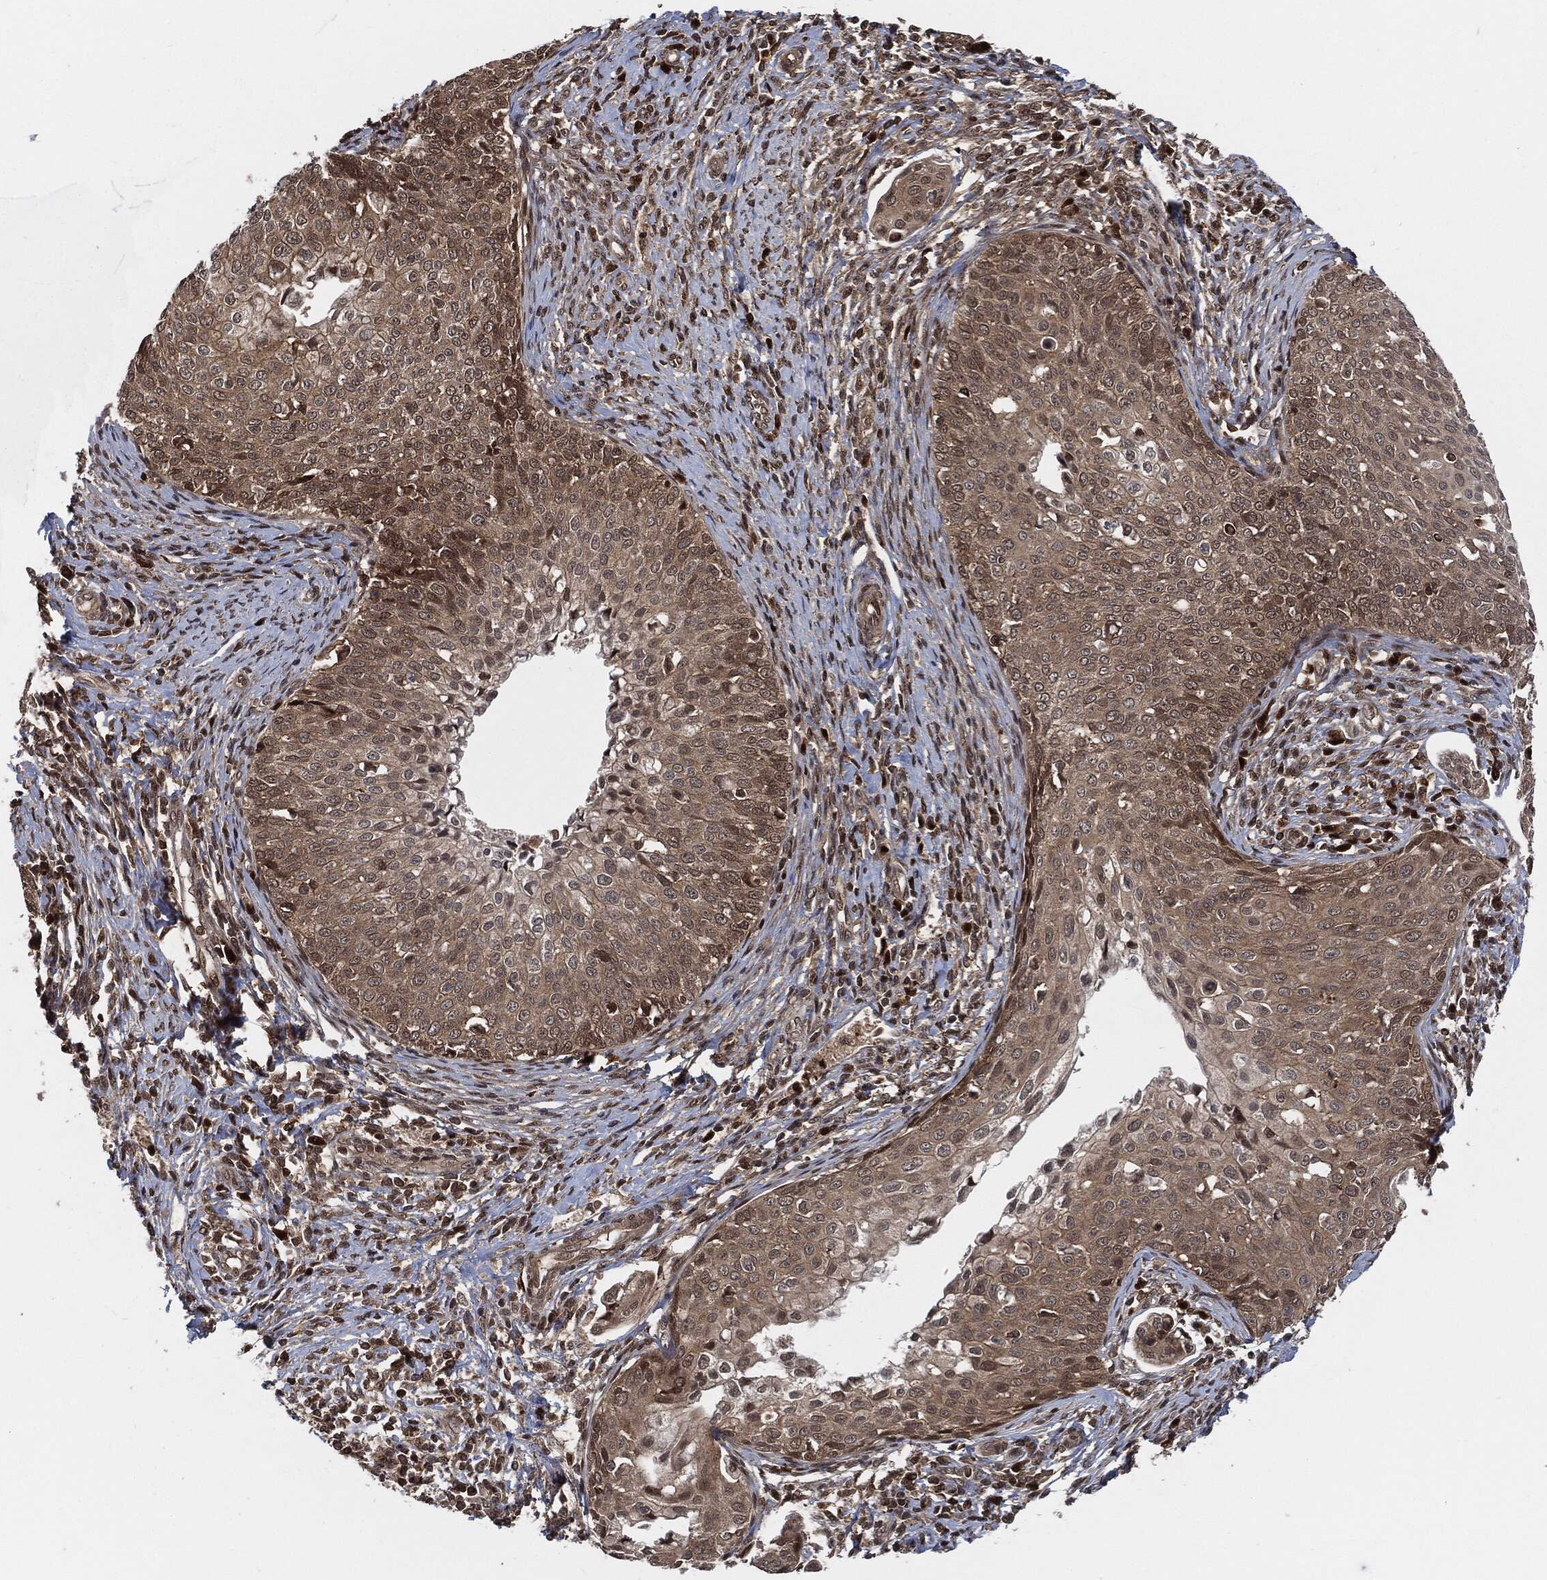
{"staining": {"intensity": "weak", "quantity": ">75%", "location": "cytoplasmic/membranous"}, "tissue": "cervical cancer", "cell_type": "Tumor cells", "image_type": "cancer", "snomed": [{"axis": "morphology", "description": "Squamous cell carcinoma, NOS"}, {"axis": "topography", "description": "Cervix"}], "caption": "A micrograph of cervical cancer stained for a protein displays weak cytoplasmic/membranous brown staining in tumor cells. (DAB = brown stain, brightfield microscopy at high magnification).", "gene": "CUTA", "patient": {"sex": "female", "age": 51}}